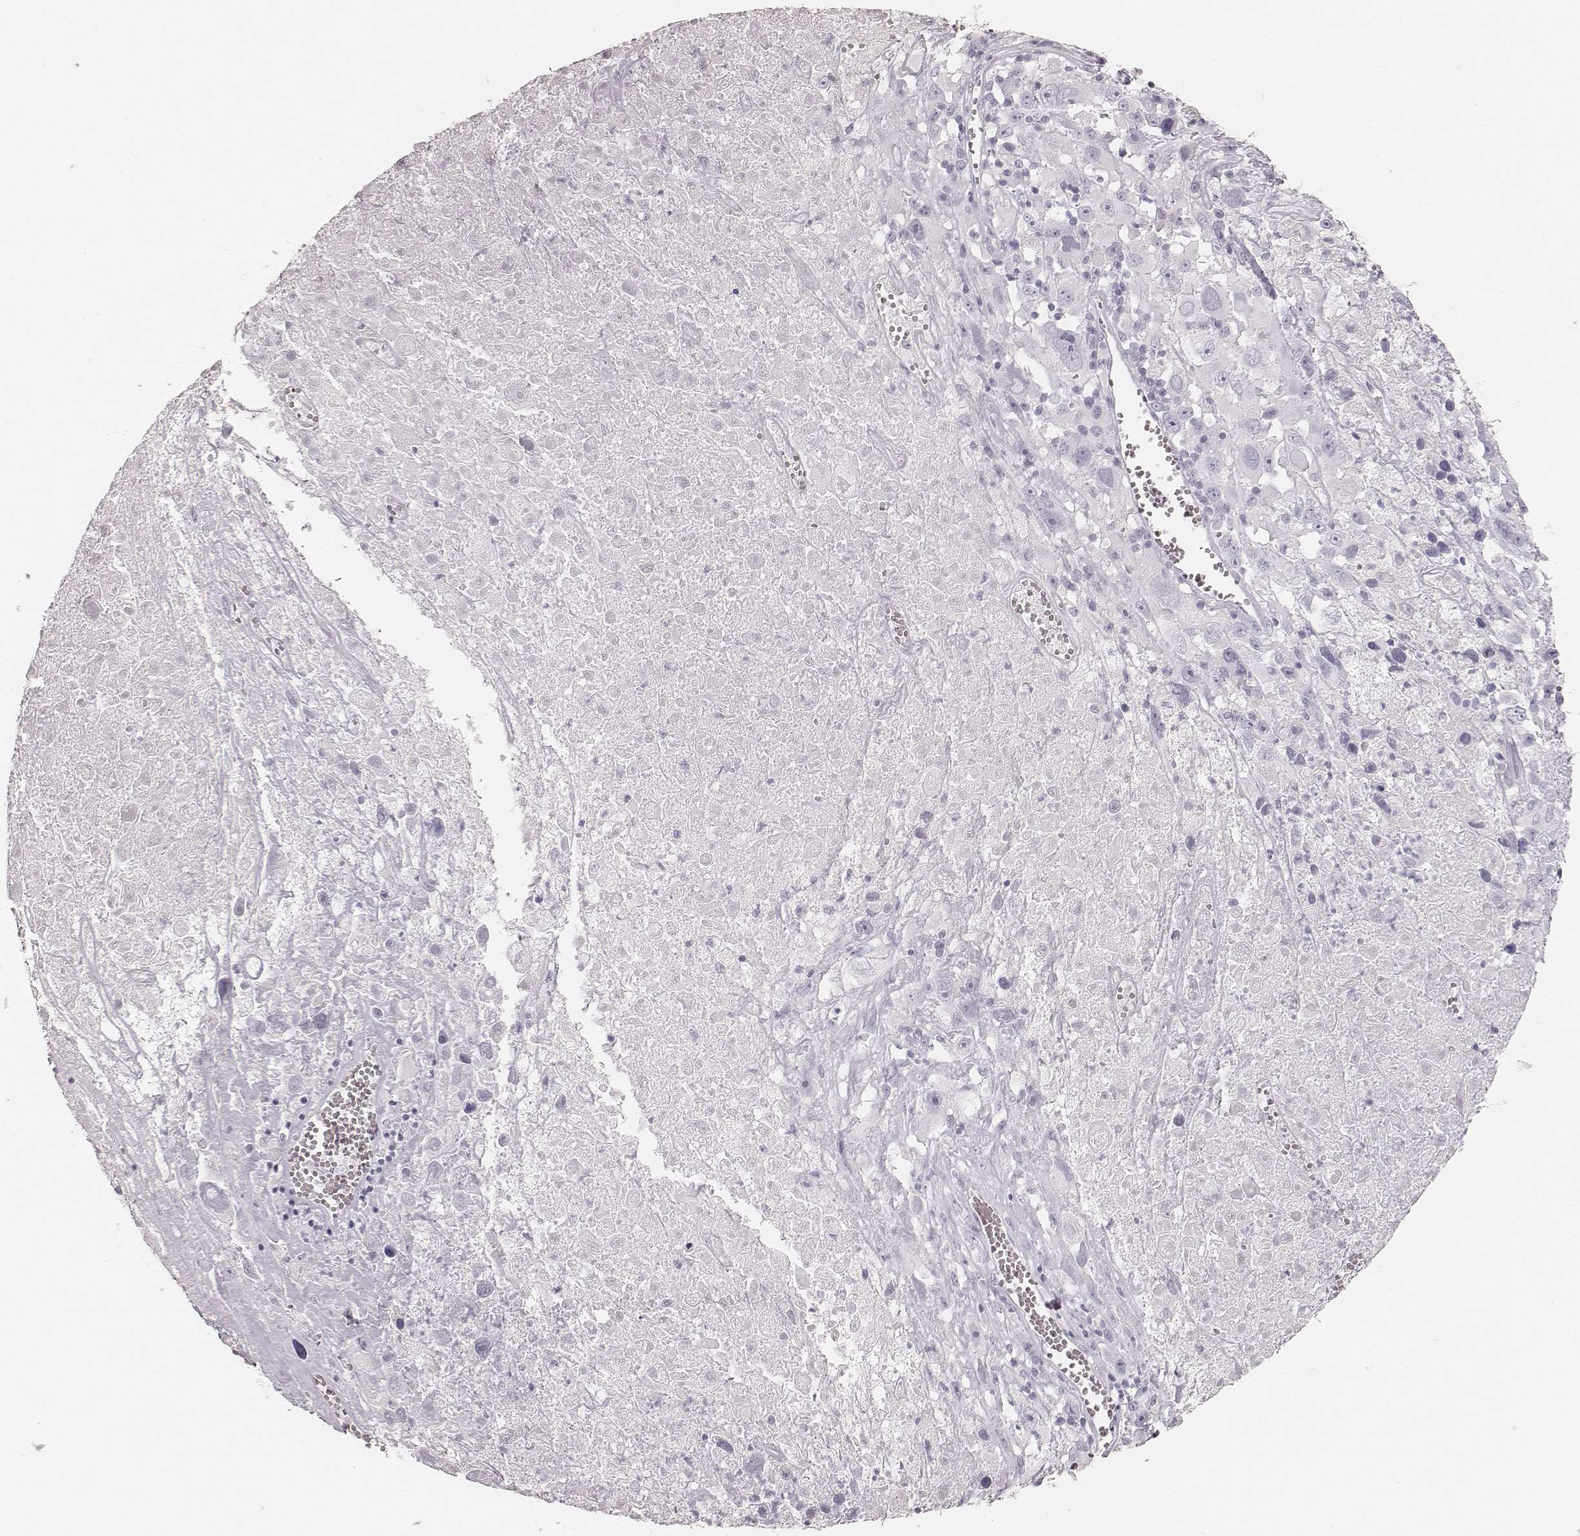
{"staining": {"intensity": "negative", "quantity": "none", "location": "none"}, "tissue": "melanoma", "cell_type": "Tumor cells", "image_type": "cancer", "snomed": [{"axis": "morphology", "description": "Malignant melanoma, Metastatic site"}, {"axis": "topography", "description": "Lymph node"}], "caption": "Melanoma stained for a protein using immunohistochemistry (IHC) reveals no positivity tumor cells.", "gene": "KRT82", "patient": {"sex": "male", "age": 50}}